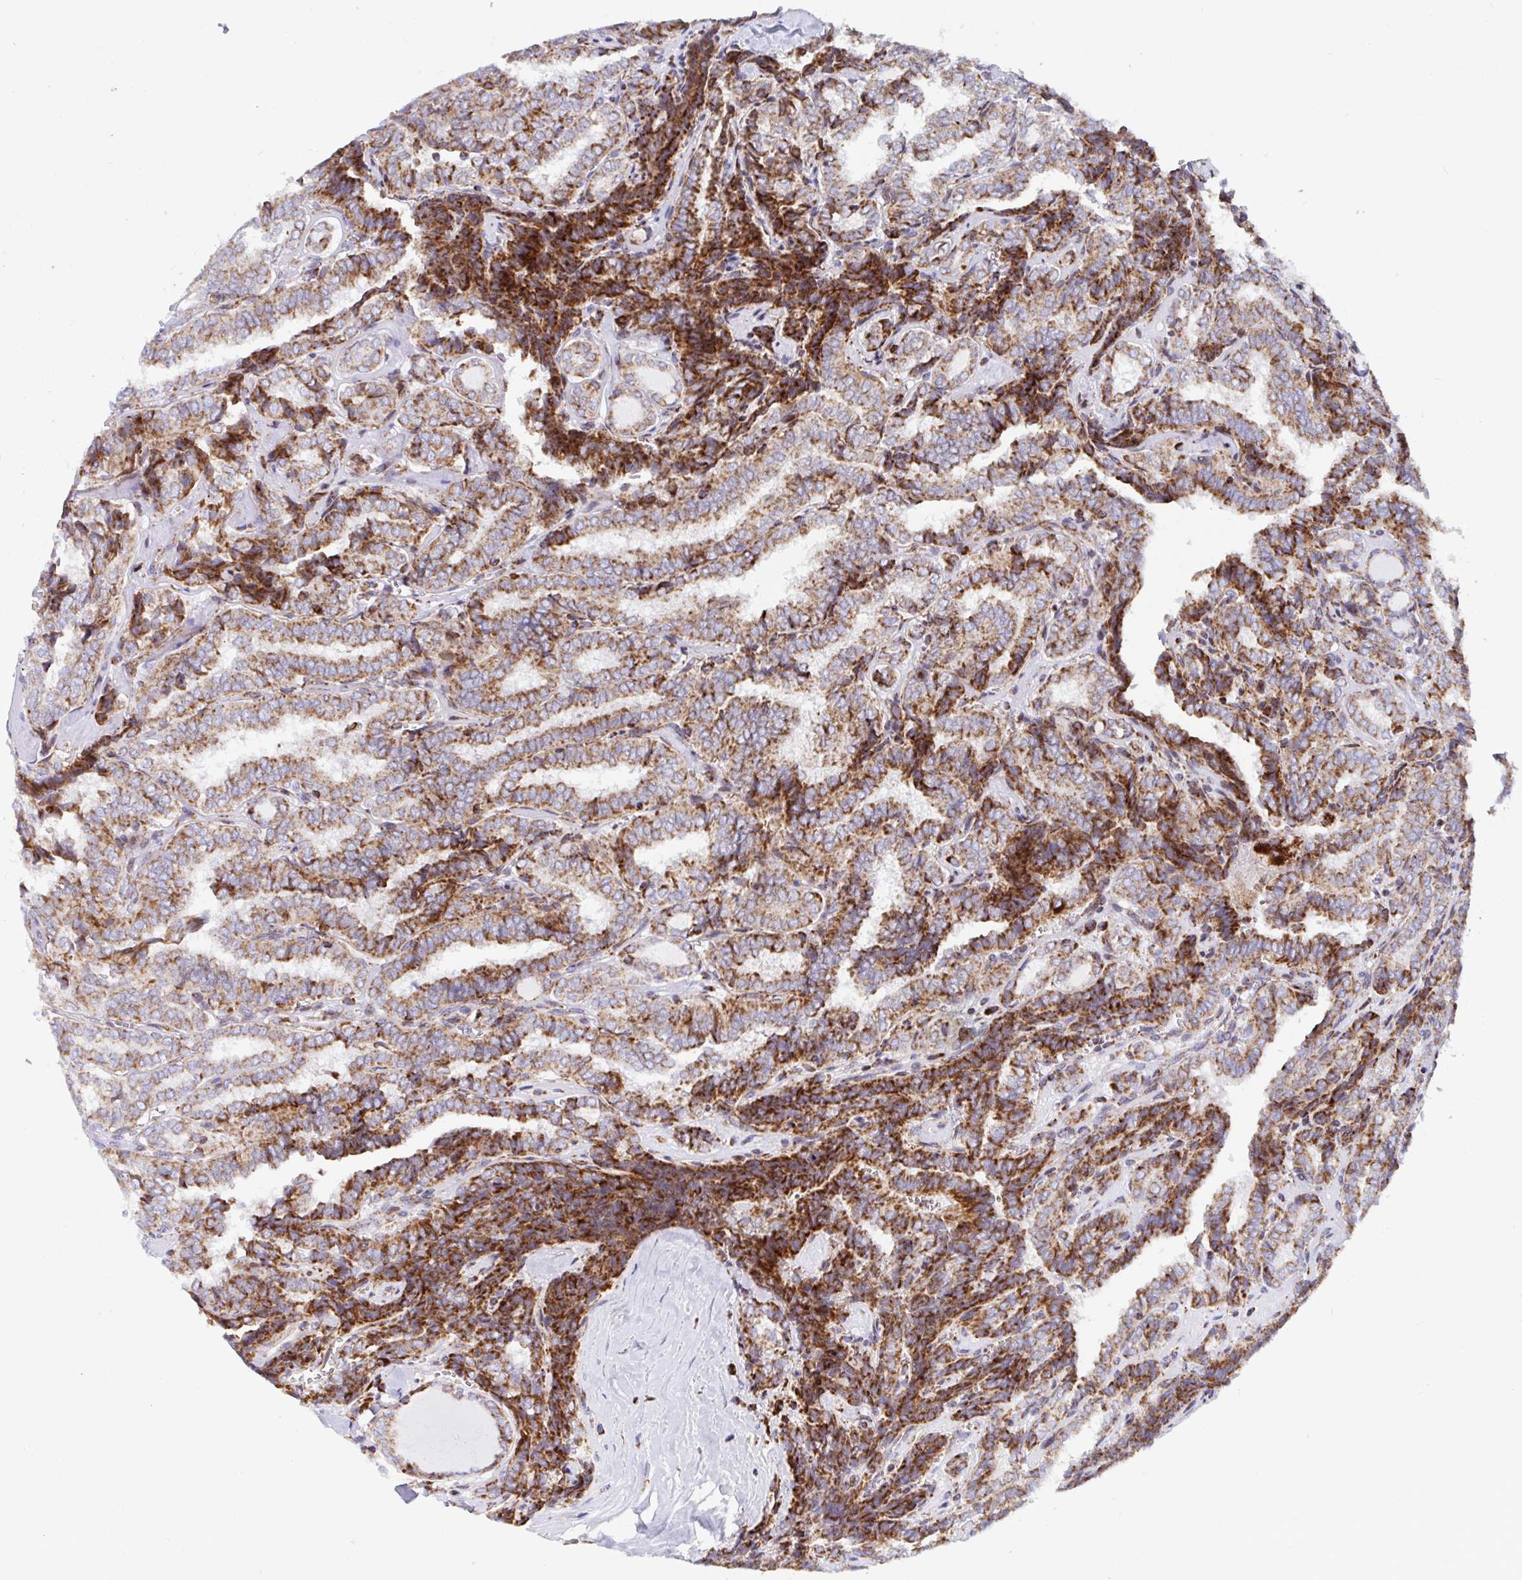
{"staining": {"intensity": "moderate", "quantity": ">75%", "location": "cytoplasmic/membranous"}, "tissue": "thyroid cancer", "cell_type": "Tumor cells", "image_type": "cancer", "snomed": [{"axis": "morphology", "description": "Papillary adenocarcinoma, NOS"}, {"axis": "topography", "description": "Thyroid gland"}], "caption": "About >75% of tumor cells in human thyroid cancer display moderate cytoplasmic/membranous protein positivity as visualized by brown immunohistochemical staining.", "gene": "ATP5MJ", "patient": {"sex": "female", "age": 30}}